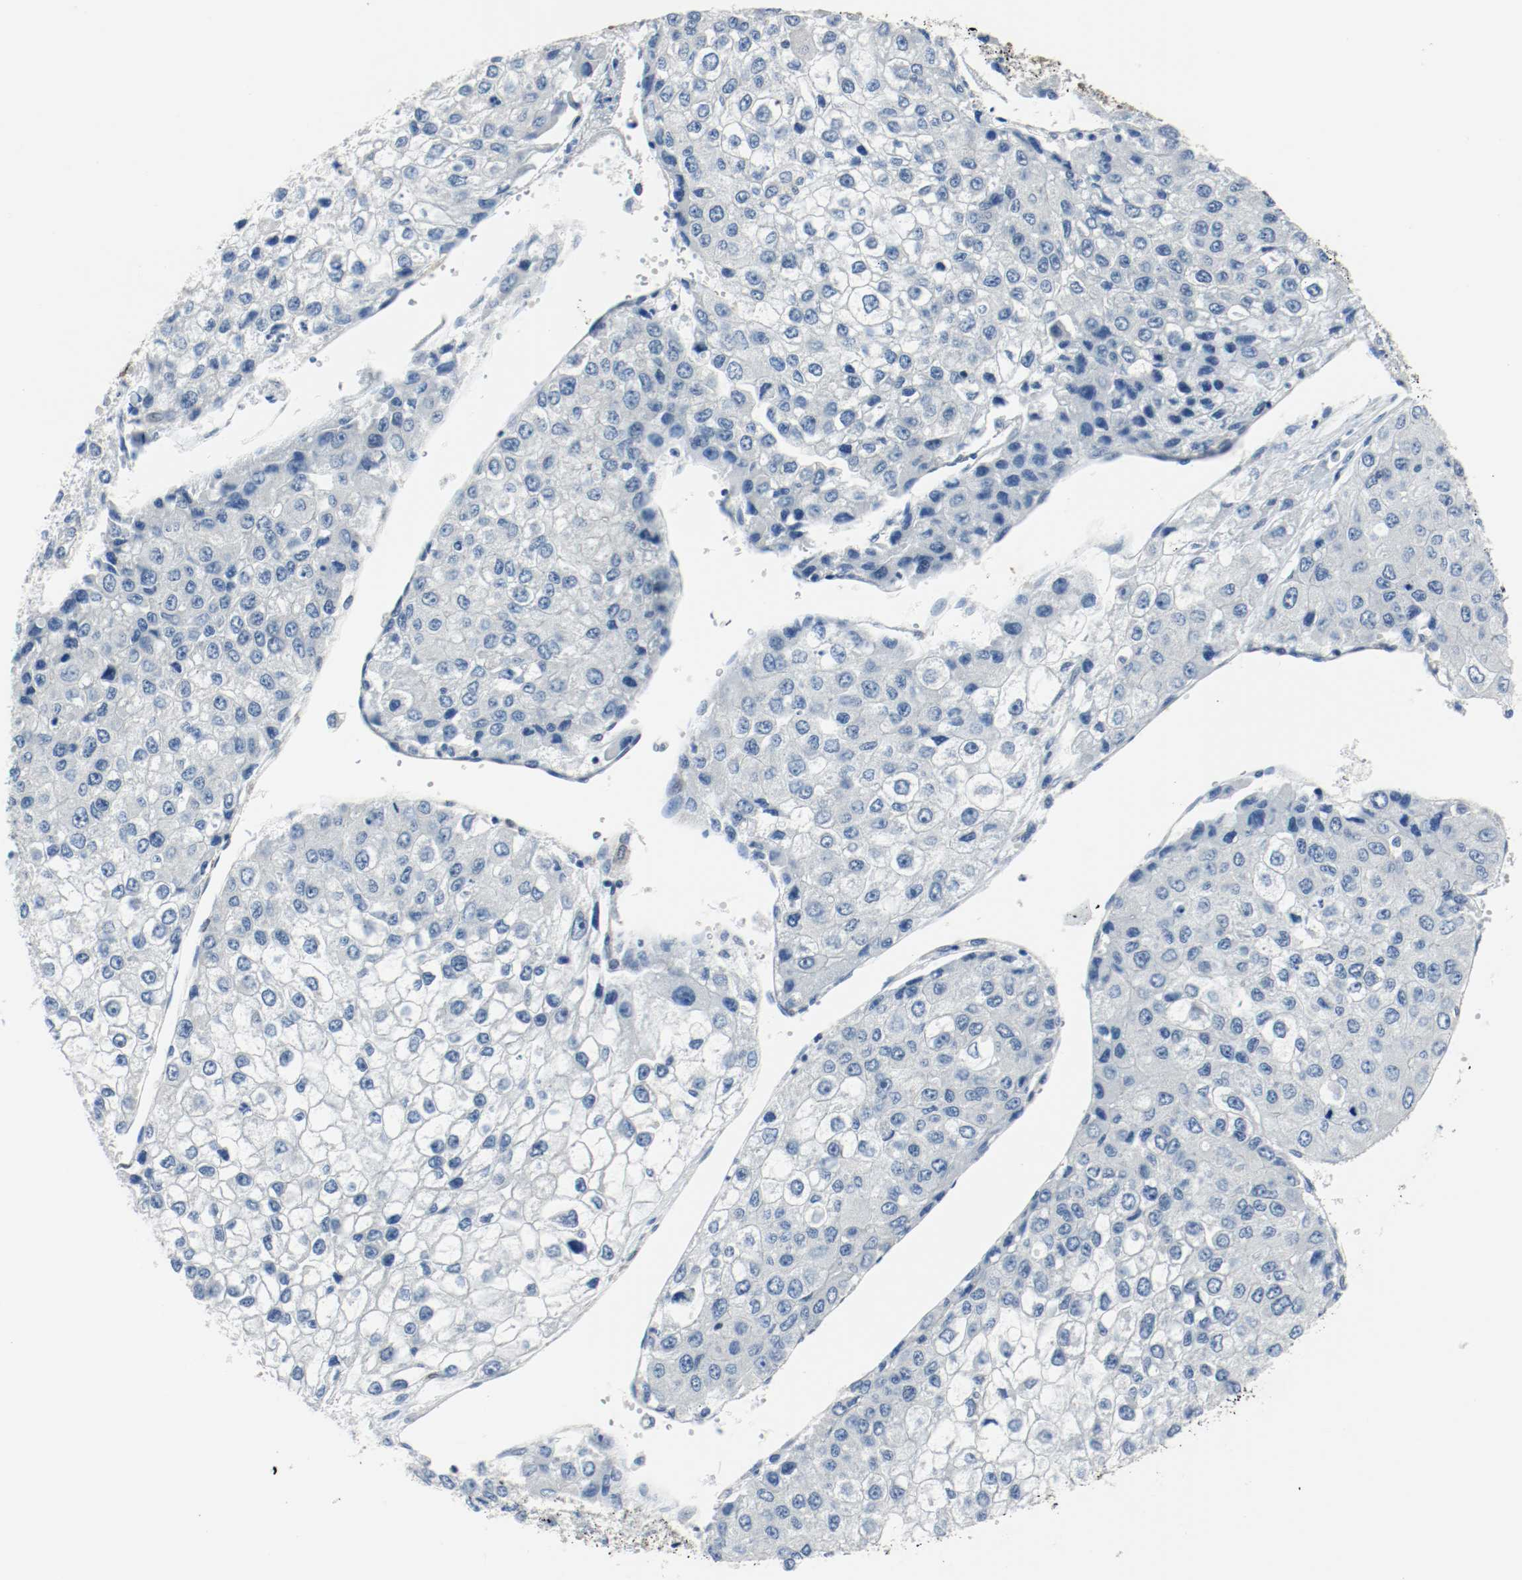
{"staining": {"intensity": "negative", "quantity": "none", "location": "none"}, "tissue": "liver cancer", "cell_type": "Tumor cells", "image_type": "cancer", "snomed": [{"axis": "morphology", "description": "Carcinoma, Hepatocellular, NOS"}, {"axis": "topography", "description": "Liver"}], "caption": "The immunohistochemistry (IHC) photomicrograph has no significant positivity in tumor cells of liver hepatocellular carcinoma tissue. (DAB IHC with hematoxylin counter stain).", "gene": "PPME1", "patient": {"sex": "female", "age": 66}}